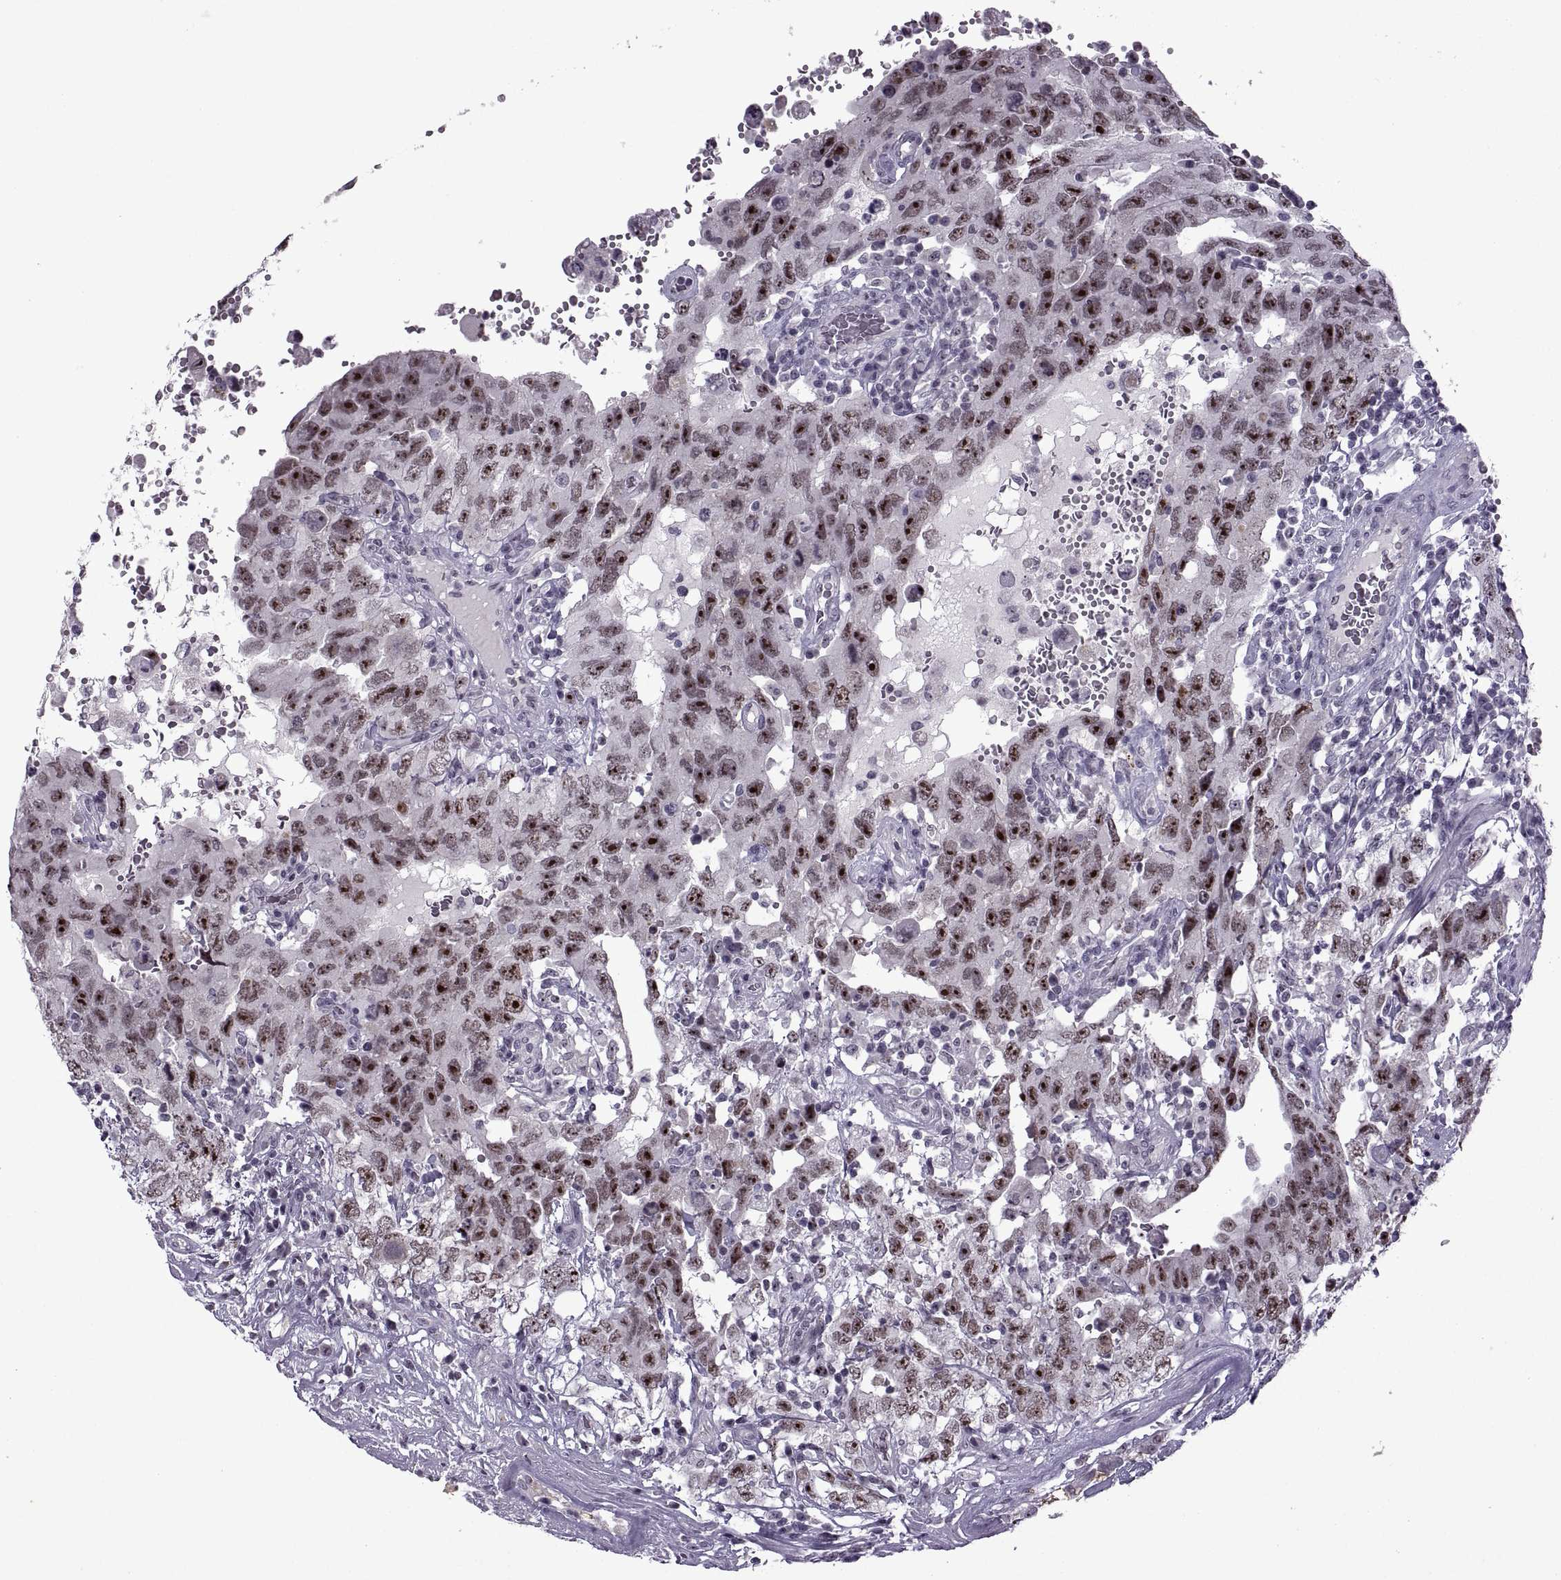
{"staining": {"intensity": "strong", "quantity": ">75%", "location": "nuclear"}, "tissue": "testis cancer", "cell_type": "Tumor cells", "image_type": "cancer", "snomed": [{"axis": "morphology", "description": "Carcinoma, Embryonal, NOS"}, {"axis": "topography", "description": "Testis"}], "caption": "Immunohistochemical staining of human embryonal carcinoma (testis) displays high levels of strong nuclear protein expression in about >75% of tumor cells. (DAB IHC with brightfield microscopy, high magnification).", "gene": "SINHCAF", "patient": {"sex": "male", "age": 26}}